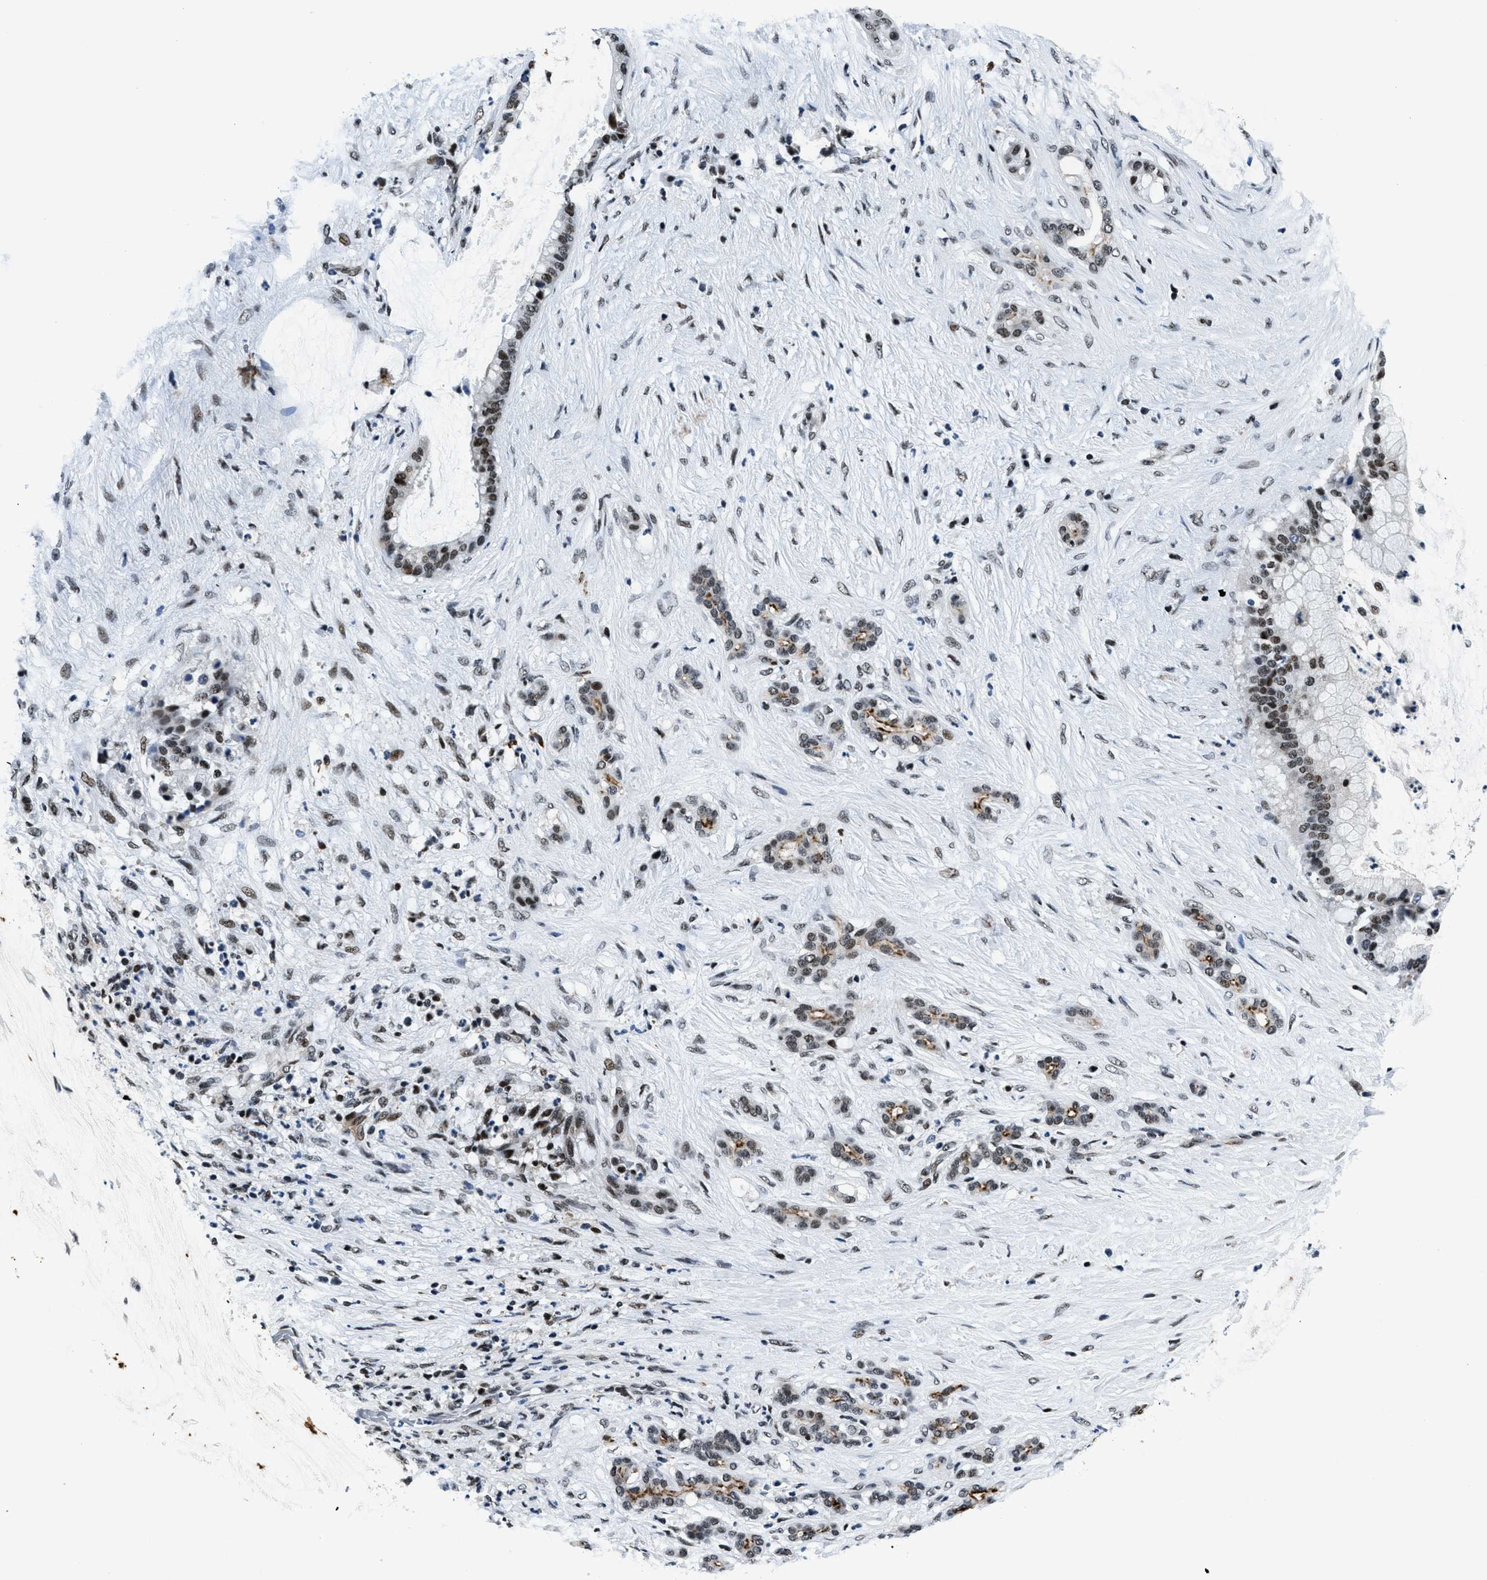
{"staining": {"intensity": "strong", "quantity": ">75%", "location": "nuclear"}, "tissue": "pancreatic cancer", "cell_type": "Tumor cells", "image_type": "cancer", "snomed": [{"axis": "morphology", "description": "Adenocarcinoma, NOS"}, {"axis": "topography", "description": "Pancreas"}], "caption": "Strong nuclear positivity for a protein is present in approximately >75% of tumor cells of pancreatic cancer using immunohistochemistry (IHC).", "gene": "SMARCB1", "patient": {"sex": "male", "age": 41}}